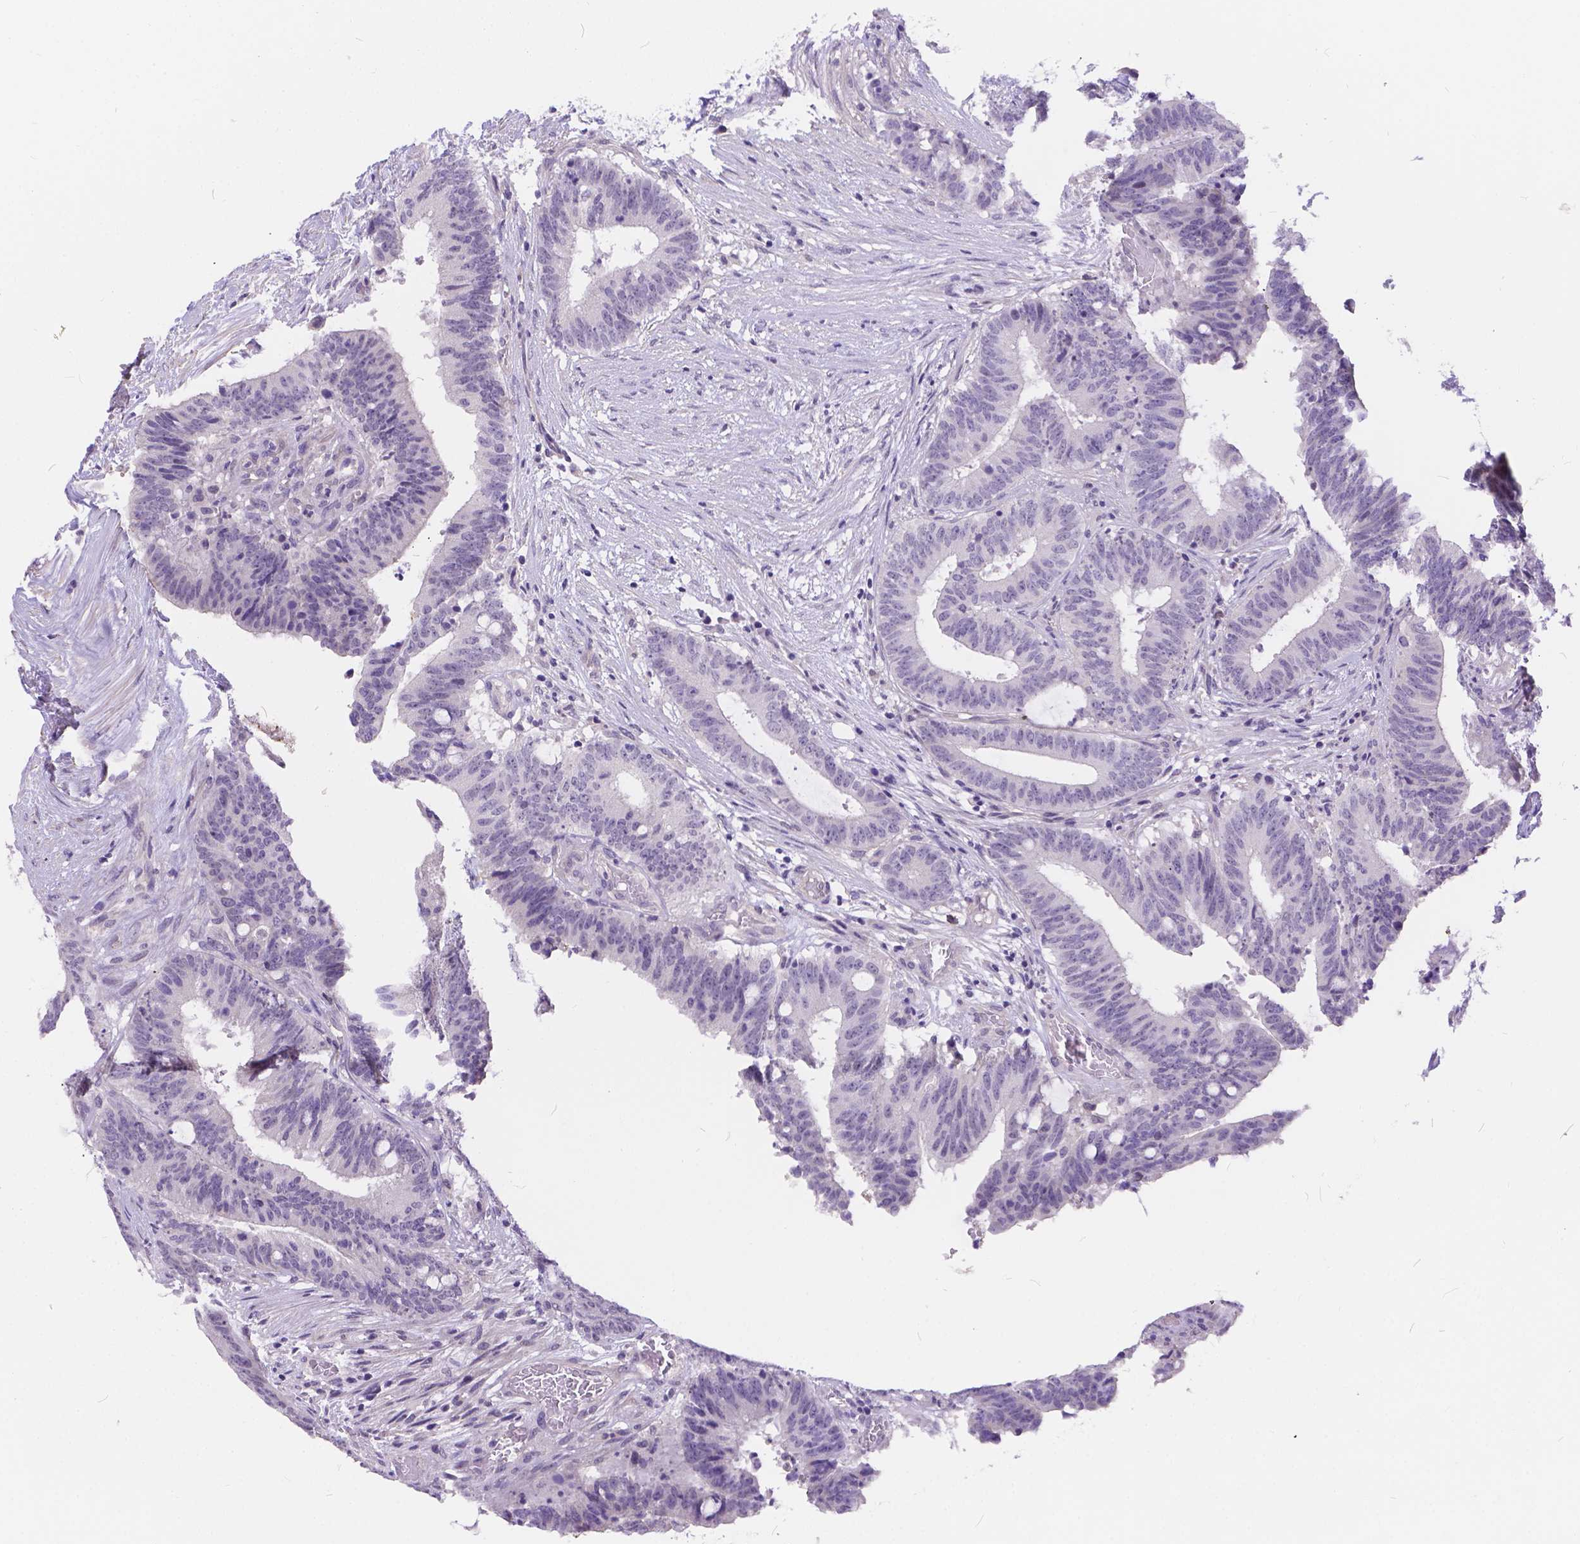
{"staining": {"intensity": "negative", "quantity": "none", "location": "none"}, "tissue": "colorectal cancer", "cell_type": "Tumor cells", "image_type": "cancer", "snomed": [{"axis": "morphology", "description": "Adenocarcinoma, NOS"}, {"axis": "topography", "description": "Colon"}], "caption": "Protein analysis of colorectal cancer displays no significant positivity in tumor cells.", "gene": "DLEC1", "patient": {"sex": "female", "age": 43}}